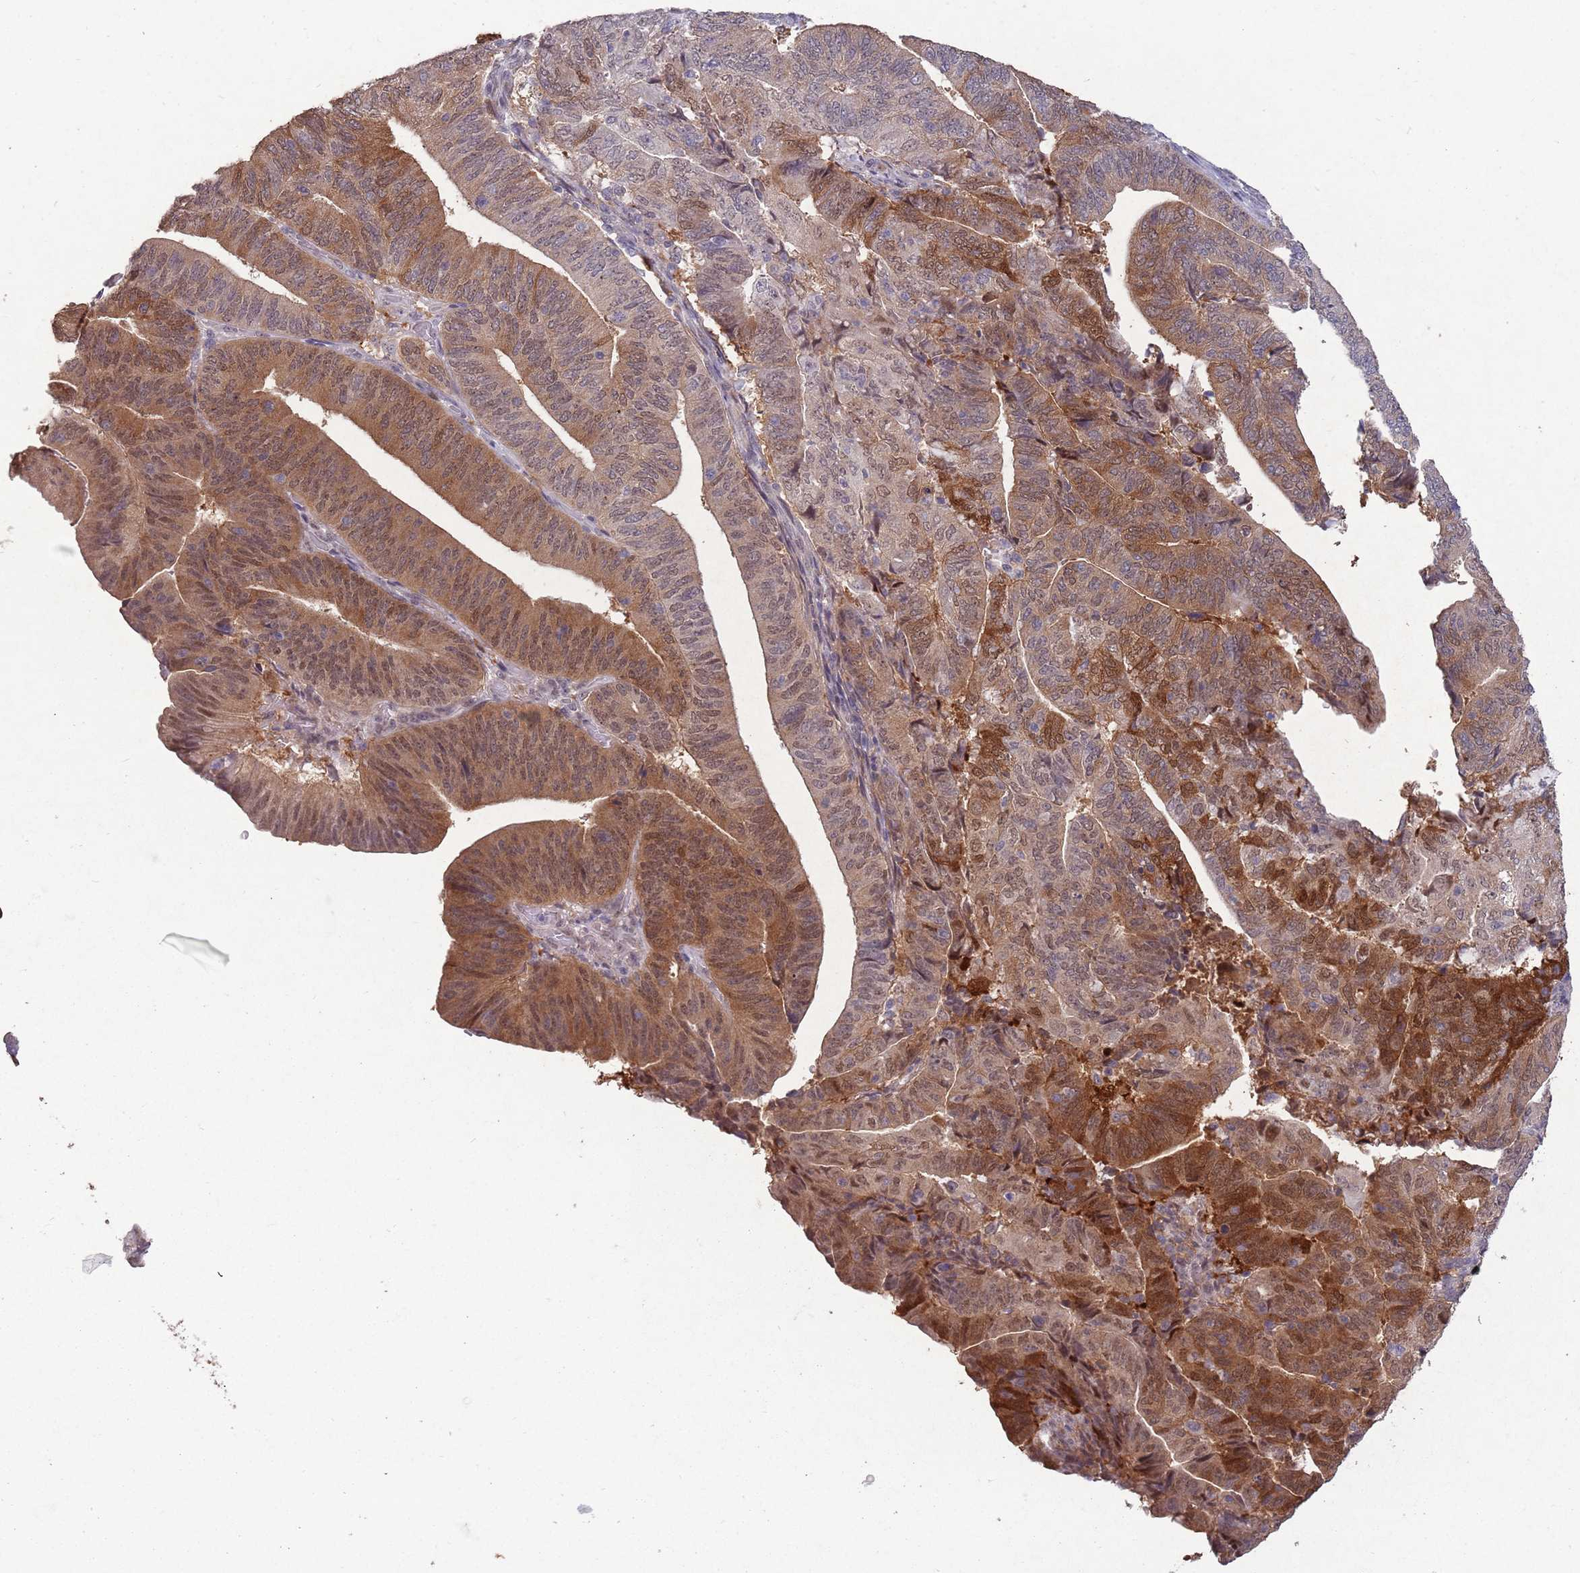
{"staining": {"intensity": "strong", "quantity": "25%-75%", "location": "cytoplasmic/membranous,nuclear"}, "tissue": "endometrial cancer", "cell_type": "Tumor cells", "image_type": "cancer", "snomed": [{"axis": "morphology", "description": "Adenocarcinoma, NOS"}, {"axis": "topography", "description": "Endometrium"}], "caption": "IHC staining of endometrial cancer (adenocarcinoma), which reveals high levels of strong cytoplasmic/membranous and nuclear staining in about 25%-75% of tumor cells indicating strong cytoplasmic/membranous and nuclear protein expression. The staining was performed using DAB (3,3'-diaminobenzidine) (brown) for protein detection and nuclei were counterstained in hematoxylin (blue).", "gene": "ZNF639", "patient": {"sex": "female", "age": 70}}